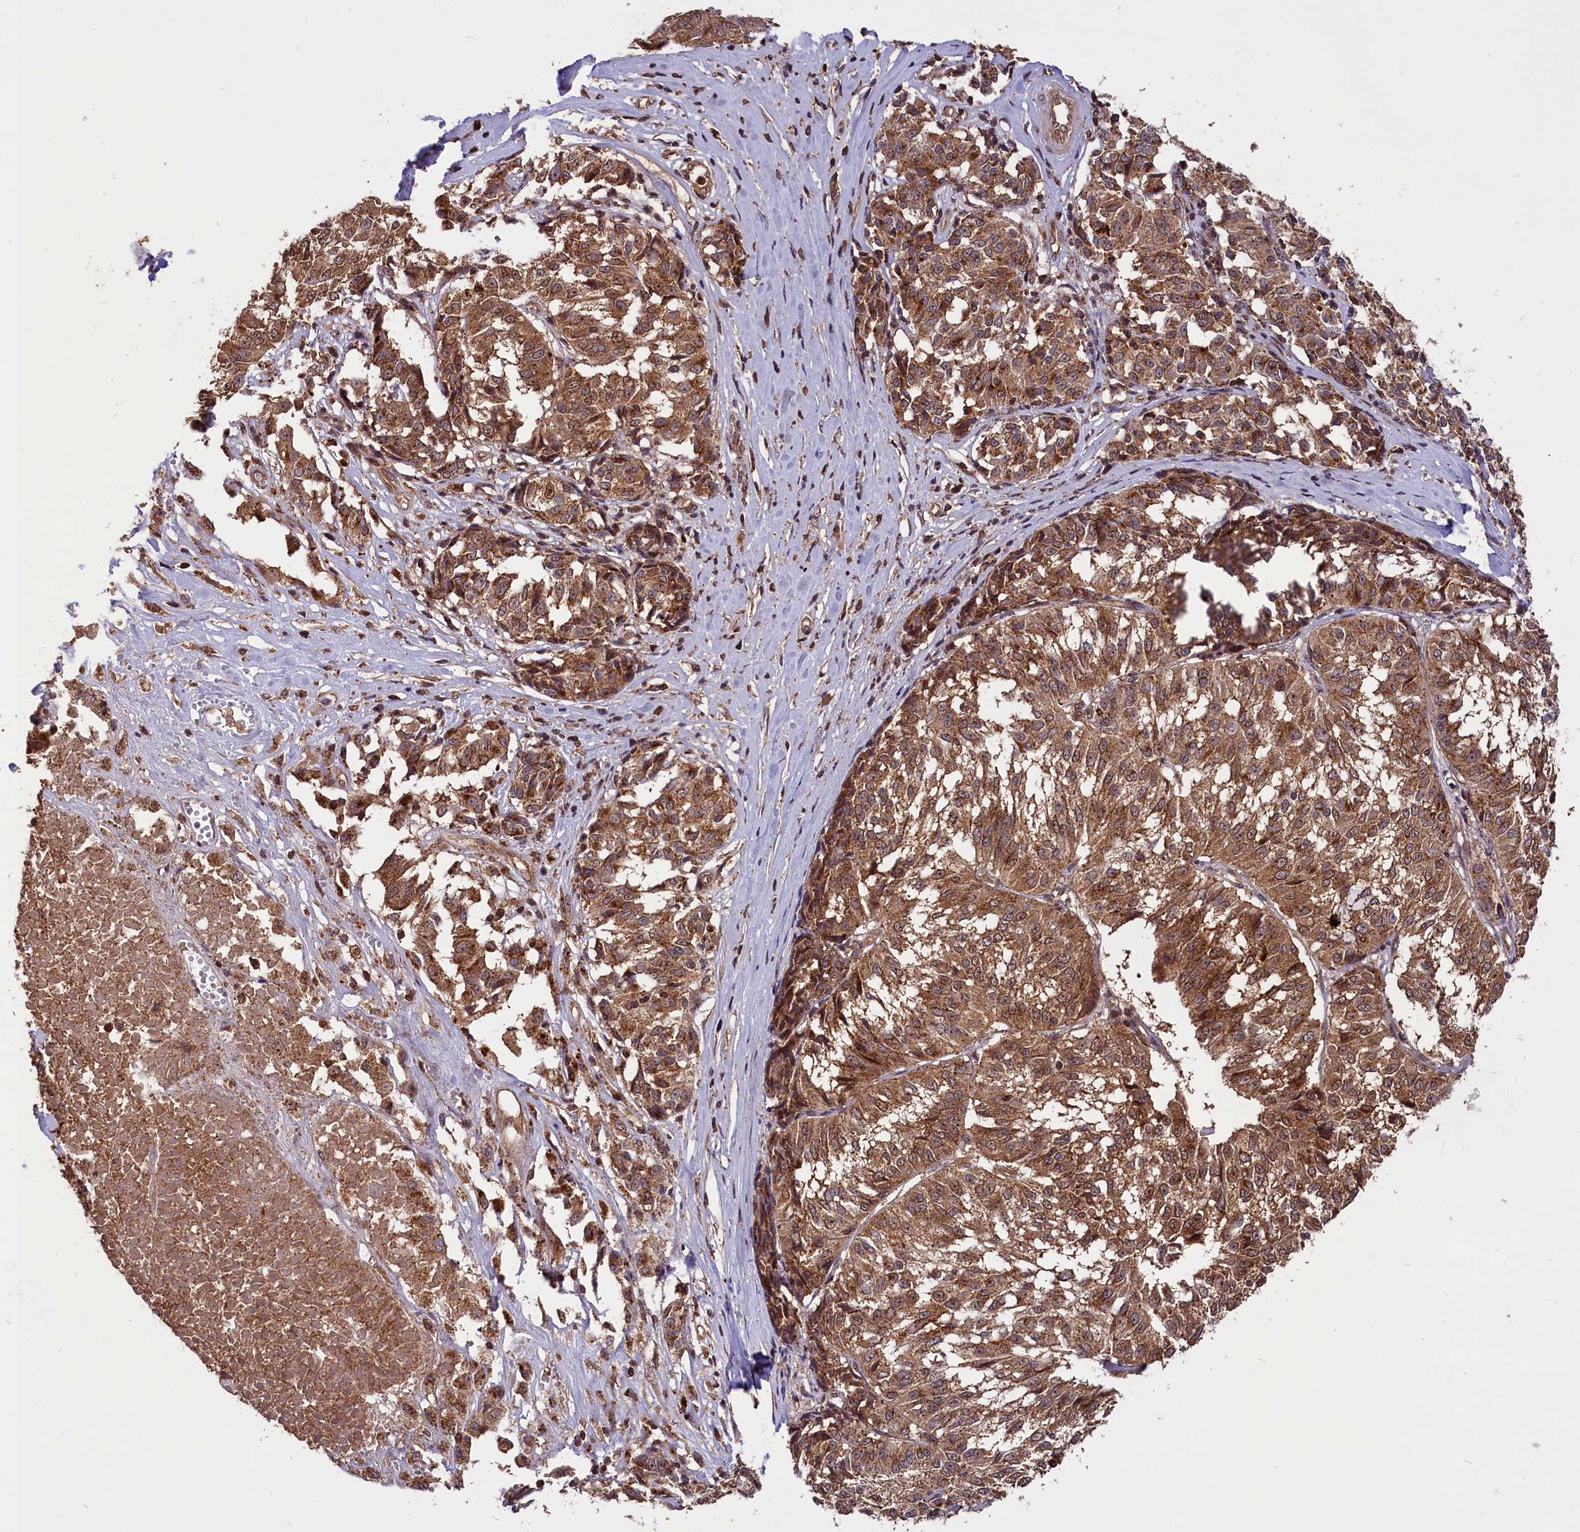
{"staining": {"intensity": "moderate", "quantity": ">75%", "location": "cytoplasmic/membranous"}, "tissue": "melanoma", "cell_type": "Tumor cells", "image_type": "cancer", "snomed": [{"axis": "morphology", "description": "Malignant melanoma, NOS"}, {"axis": "topography", "description": "Skin"}], "caption": "The micrograph demonstrates a brown stain indicating the presence of a protein in the cytoplasmic/membranous of tumor cells in malignant melanoma.", "gene": "IST1", "patient": {"sex": "female", "age": 72}}